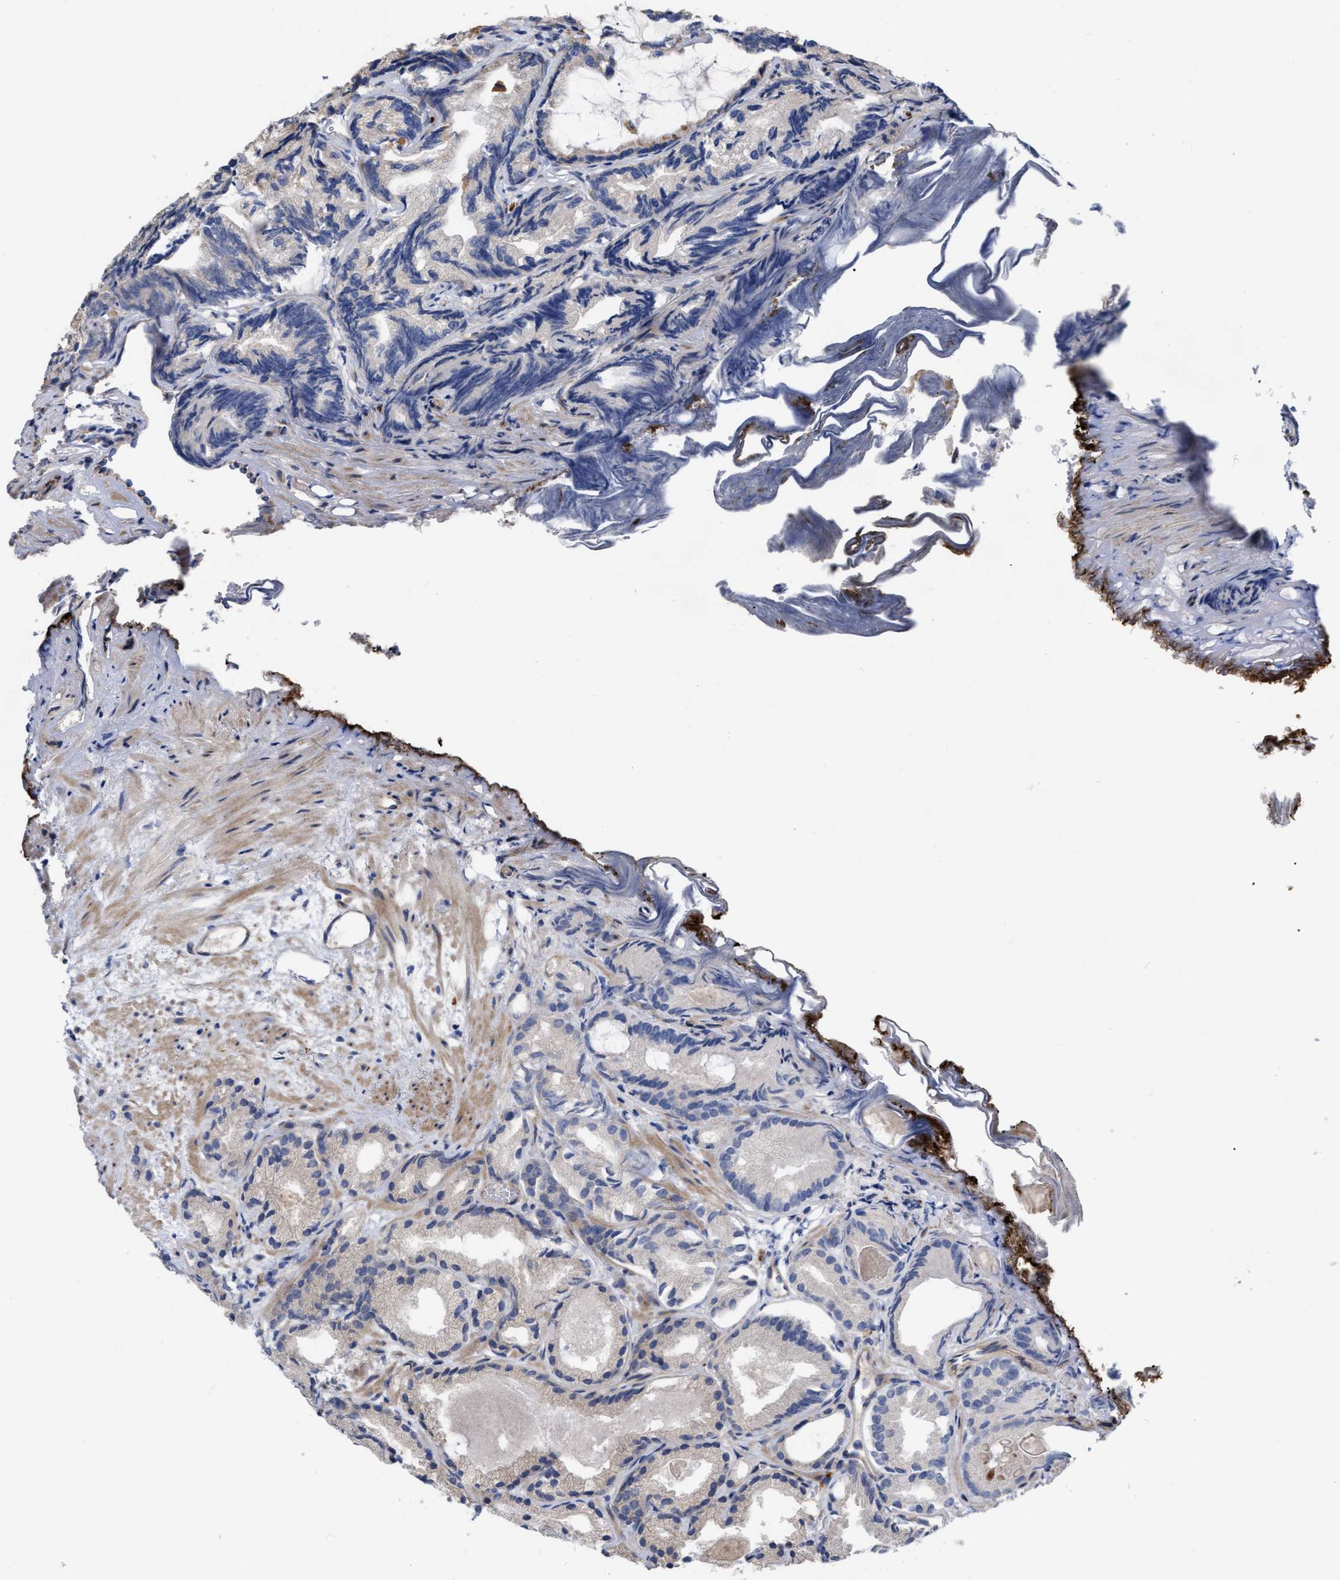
{"staining": {"intensity": "negative", "quantity": "none", "location": "none"}, "tissue": "prostate cancer", "cell_type": "Tumor cells", "image_type": "cancer", "snomed": [{"axis": "morphology", "description": "Adenocarcinoma, Low grade"}, {"axis": "topography", "description": "Prostate"}], "caption": "This image is of prostate cancer (low-grade adenocarcinoma) stained with immunohistochemistry (IHC) to label a protein in brown with the nuclei are counter-stained blue. There is no expression in tumor cells.", "gene": "MLST8", "patient": {"sex": "male", "age": 89}}